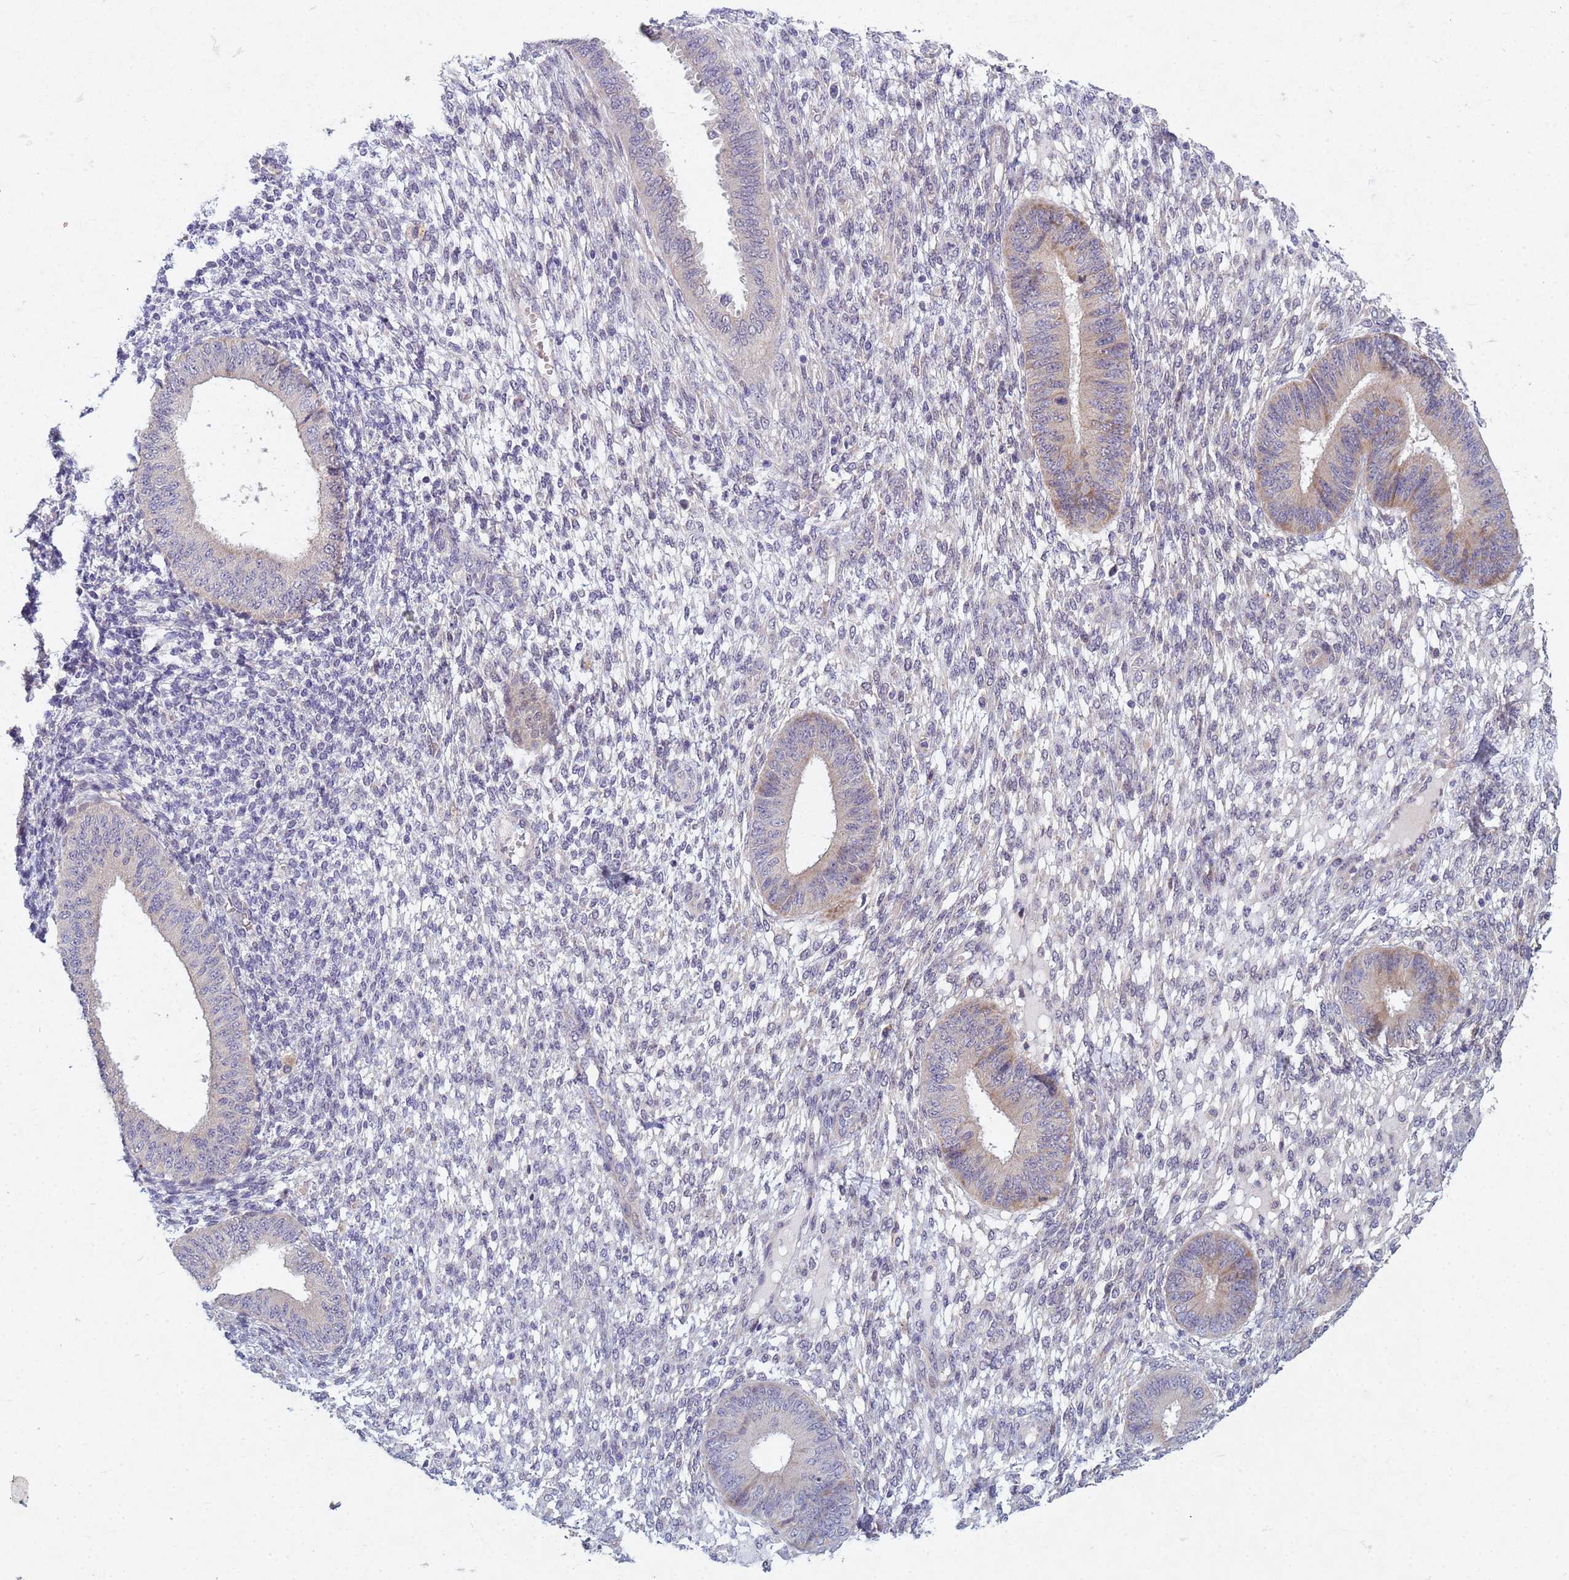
{"staining": {"intensity": "negative", "quantity": "none", "location": "none"}, "tissue": "endometrium", "cell_type": "Cells in endometrial stroma", "image_type": "normal", "snomed": [{"axis": "morphology", "description": "Normal tissue, NOS"}, {"axis": "topography", "description": "Endometrium"}], "caption": "This is a photomicrograph of immunohistochemistry (IHC) staining of normal endometrium, which shows no expression in cells in endometrial stroma. The staining was performed using DAB (3,3'-diaminobenzidine) to visualize the protein expression in brown, while the nuclei were stained in blue with hematoxylin (Magnification: 20x).", "gene": "TNPO2", "patient": {"sex": "female", "age": 49}}